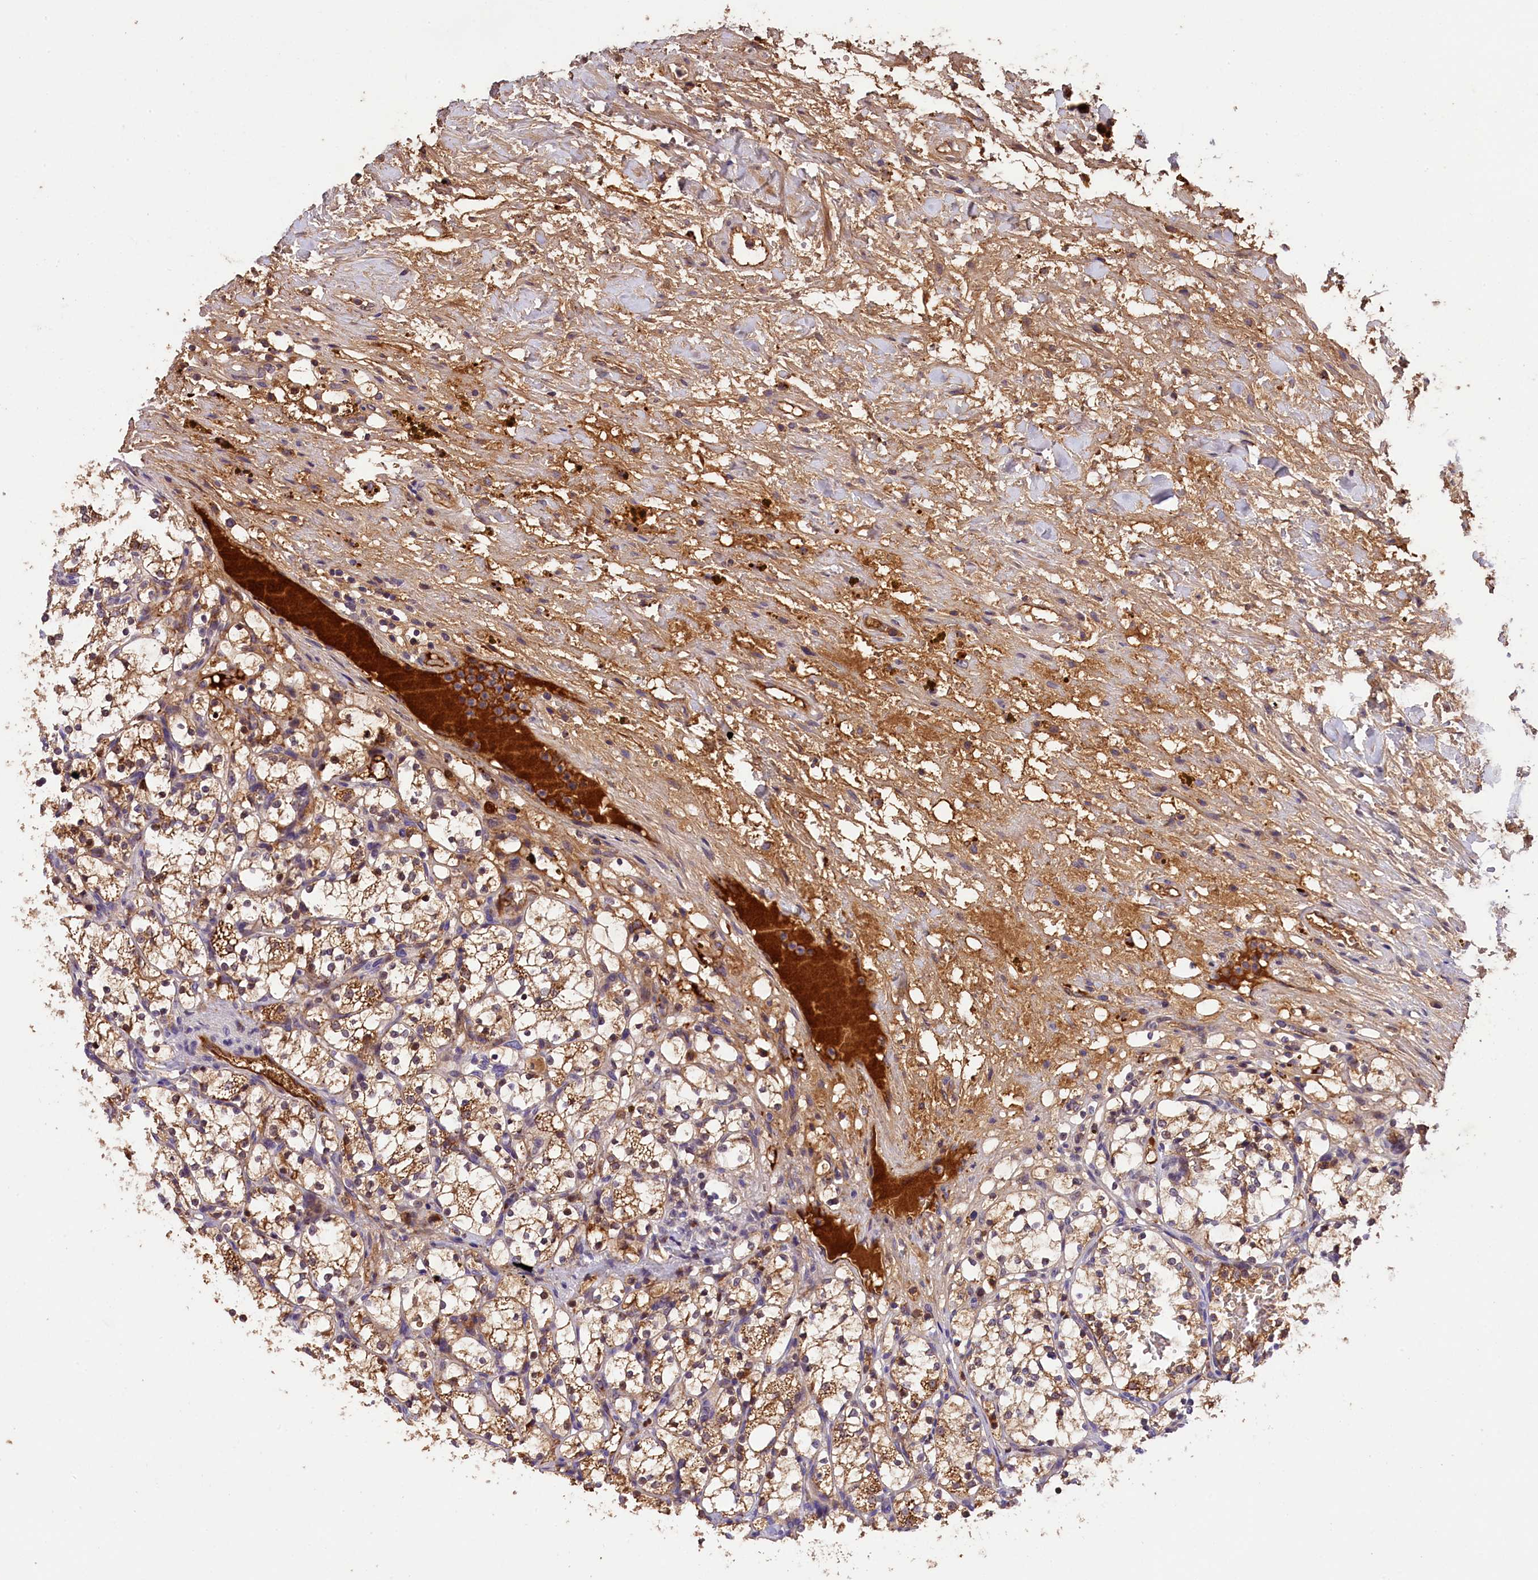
{"staining": {"intensity": "moderate", "quantity": "25%-75%", "location": "cytoplasmic/membranous"}, "tissue": "renal cancer", "cell_type": "Tumor cells", "image_type": "cancer", "snomed": [{"axis": "morphology", "description": "Adenocarcinoma, NOS"}, {"axis": "topography", "description": "Kidney"}], "caption": "Tumor cells reveal moderate cytoplasmic/membranous staining in about 25%-75% of cells in adenocarcinoma (renal). The protein is shown in brown color, while the nuclei are stained blue.", "gene": "PHAF1", "patient": {"sex": "female", "age": 69}}